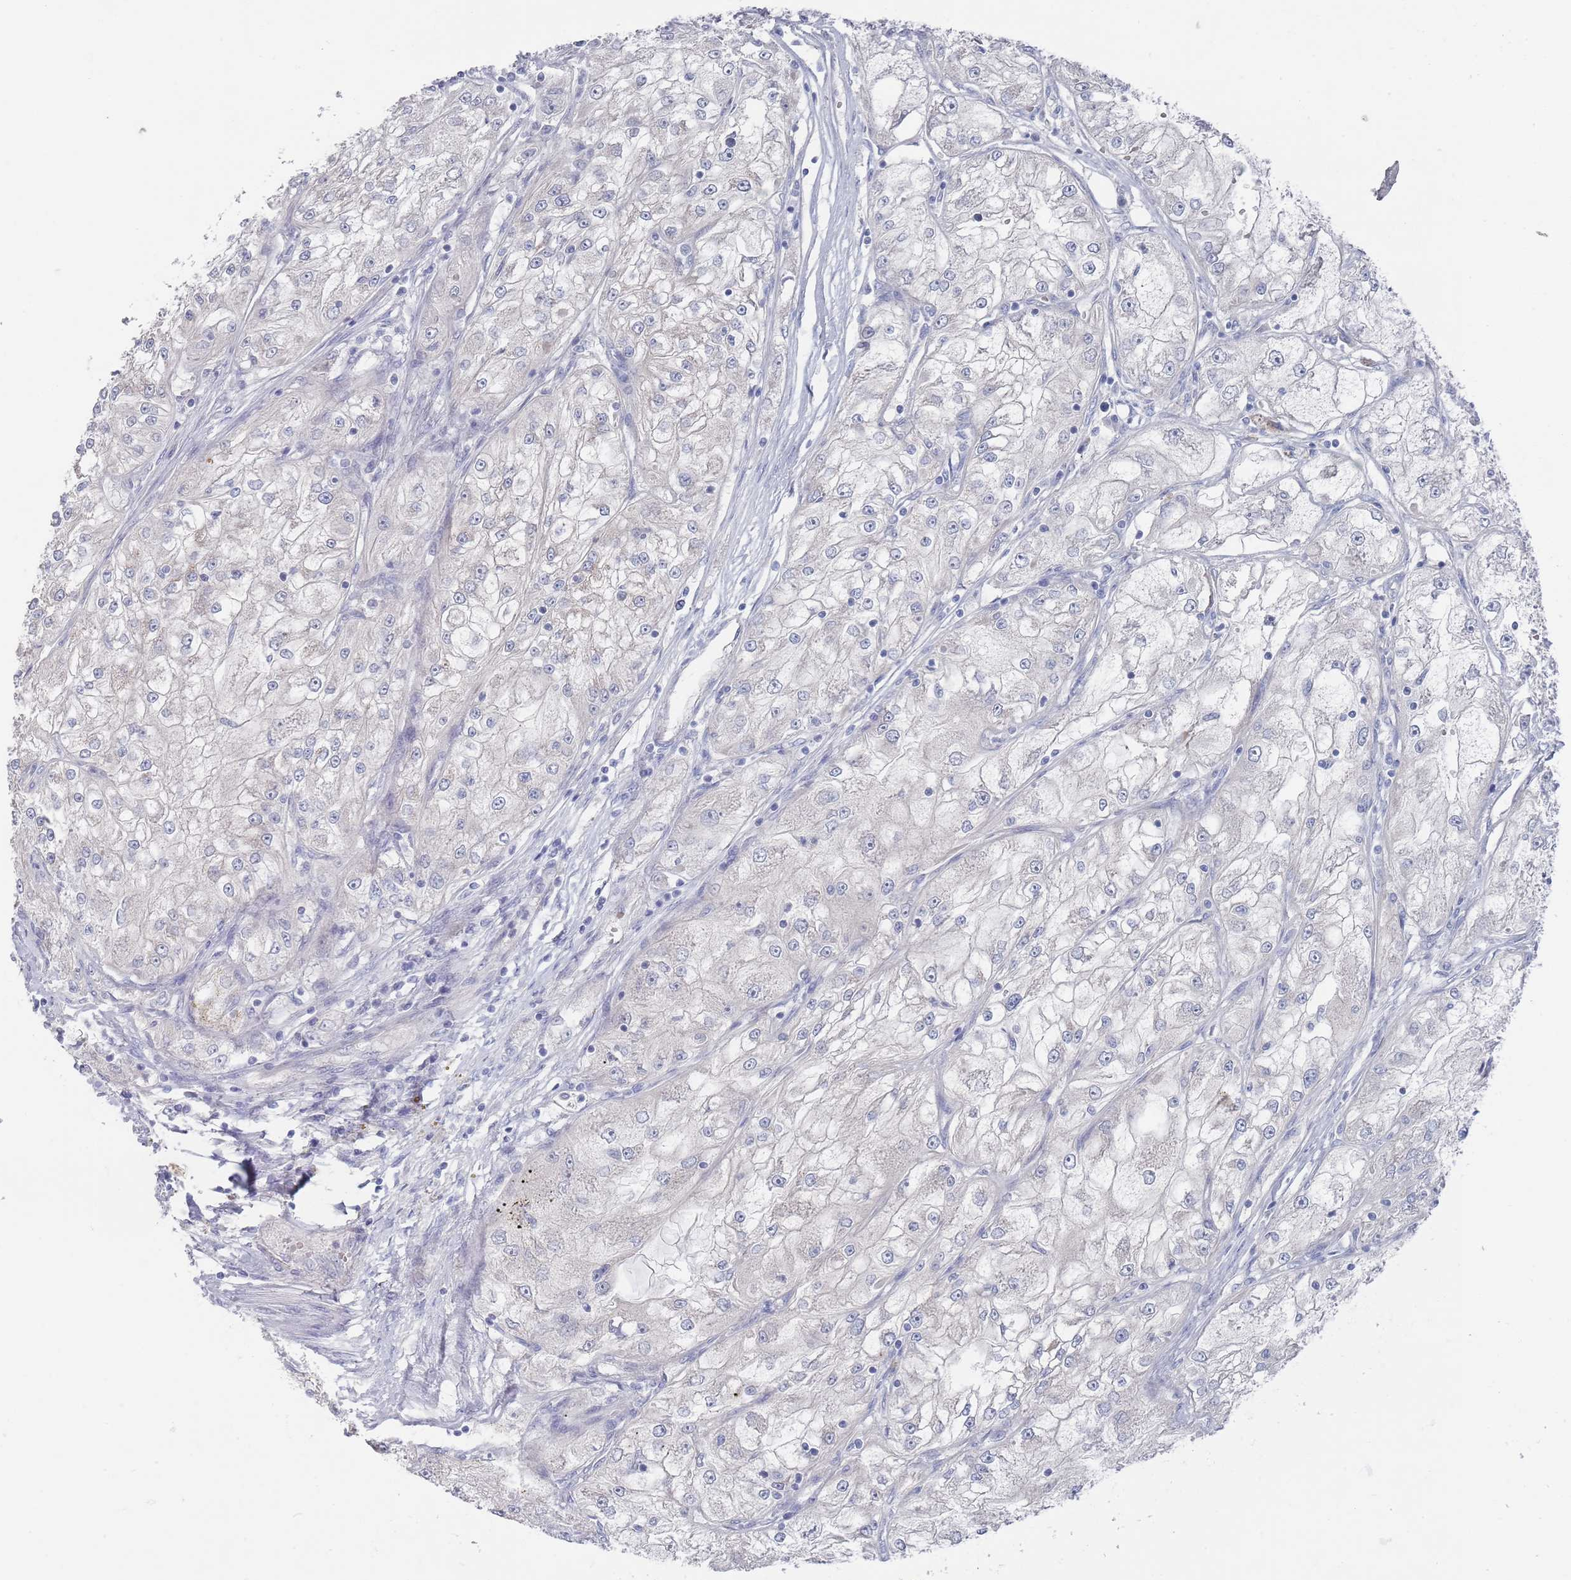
{"staining": {"intensity": "negative", "quantity": "none", "location": "none"}, "tissue": "renal cancer", "cell_type": "Tumor cells", "image_type": "cancer", "snomed": [{"axis": "morphology", "description": "Adenocarcinoma, NOS"}, {"axis": "topography", "description": "Kidney"}], "caption": "DAB (3,3'-diaminobenzidine) immunohistochemical staining of renal cancer reveals no significant staining in tumor cells.", "gene": "TMCO3", "patient": {"sex": "female", "age": 72}}